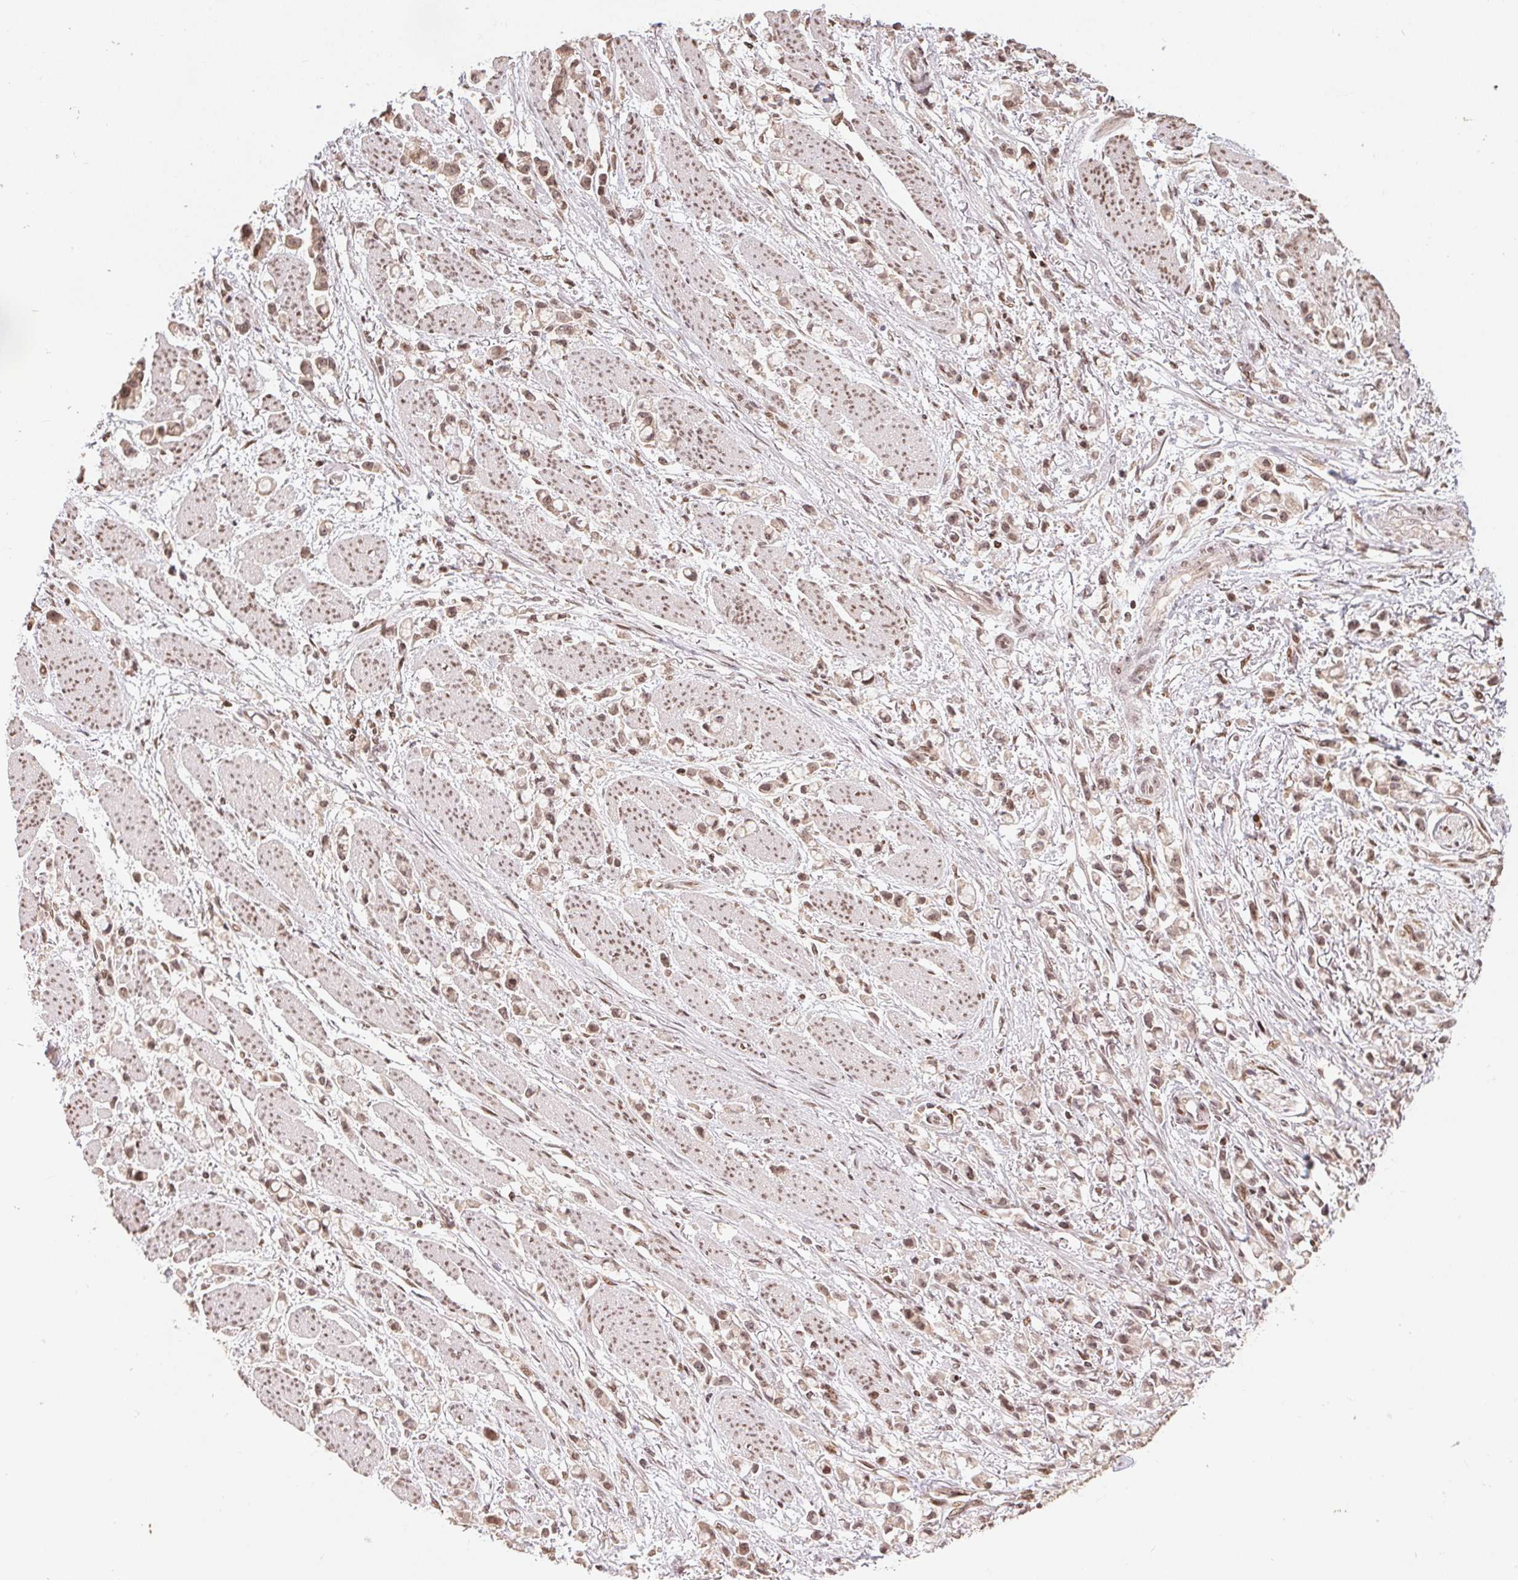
{"staining": {"intensity": "moderate", "quantity": ">75%", "location": "nuclear"}, "tissue": "stomach cancer", "cell_type": "Tumor cells", "image_type": "cancer", "snomed": [{"axis": "morphology", "description": "Adenocarcinoma, NOS"}, {"axis": "topography", "description": "Stomach"}], "caption": "Immunohistochemistry histopathology image of neoplastic tissue: stomach adenocarcinoma stained using immunohistochemistry (IHC) reveals medium levels of moderate protein expression localized specifically in the nuclear of tumor cells, appearing as a nuclear brown color.", "gene": "MAPKAPK2", "patient": {"sex": "female", "age": 81}}